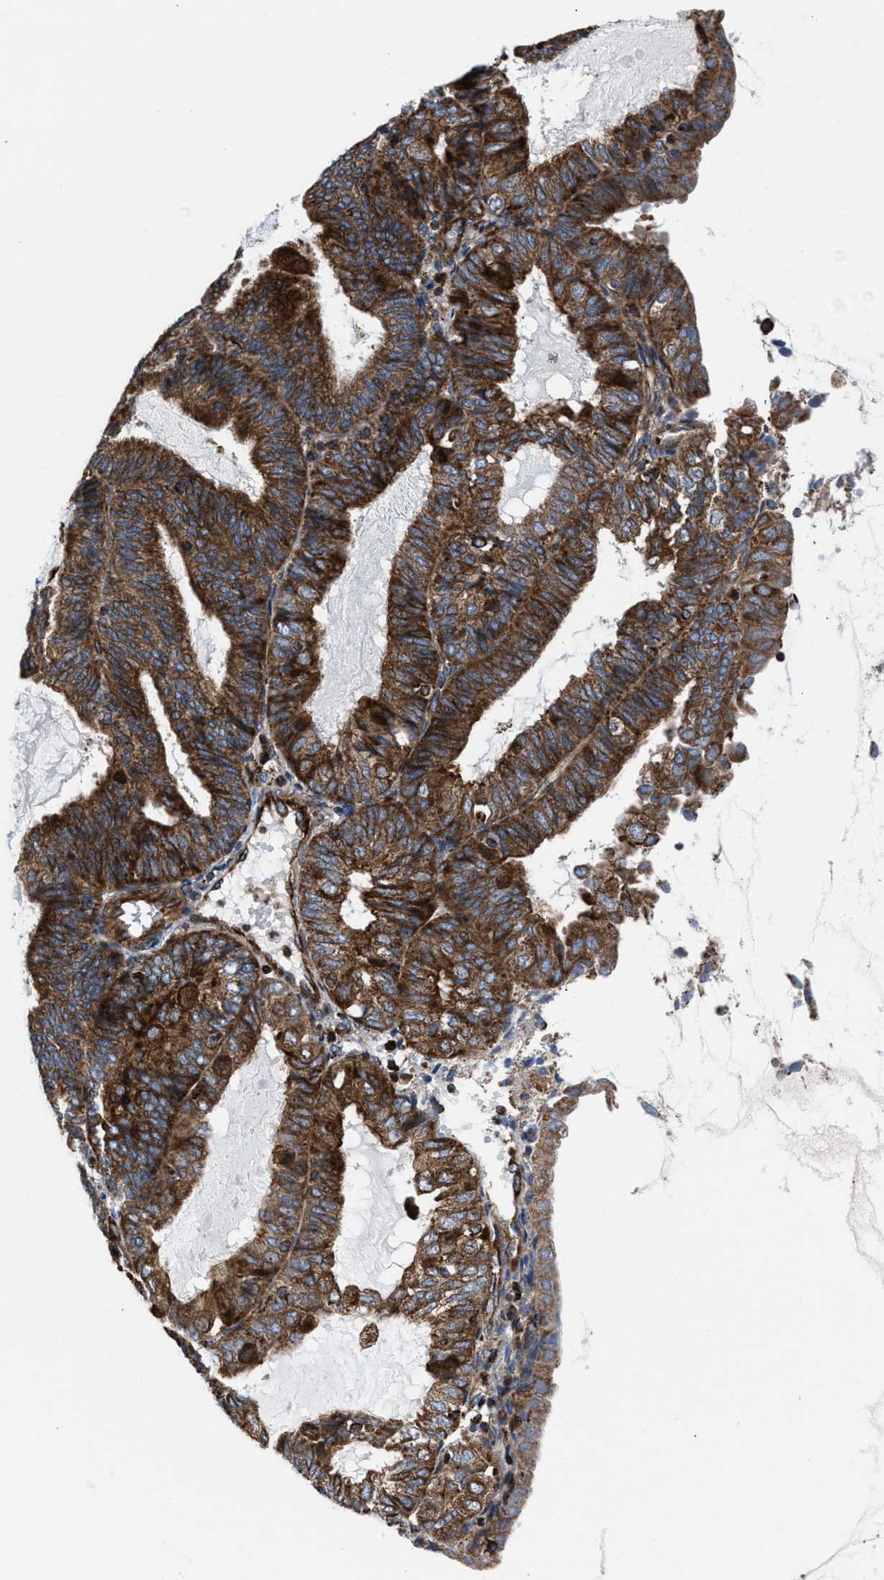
{"staining": {"intensity": "strong", "quantity": ">75%", "location": "cytoplasmic/membranous"}, "tissue": "endometrial cancer", "cell_type": "Tumor cells", "image_type": "cancer", "snomed": [{"axis": "morphology", "description": "Adenocarcinoma, NOS"}, {"axis": "topography", "description": "Endometrium"}], "caption": "Immunohistochemical staining of human endometrial adenocarcinoma shows high levels of strong cytoplasmic/membranous expression in approximately >75% of tumor cells.", "gene": "PRR15L", "patient": {"sex": "female", "age": 81}}